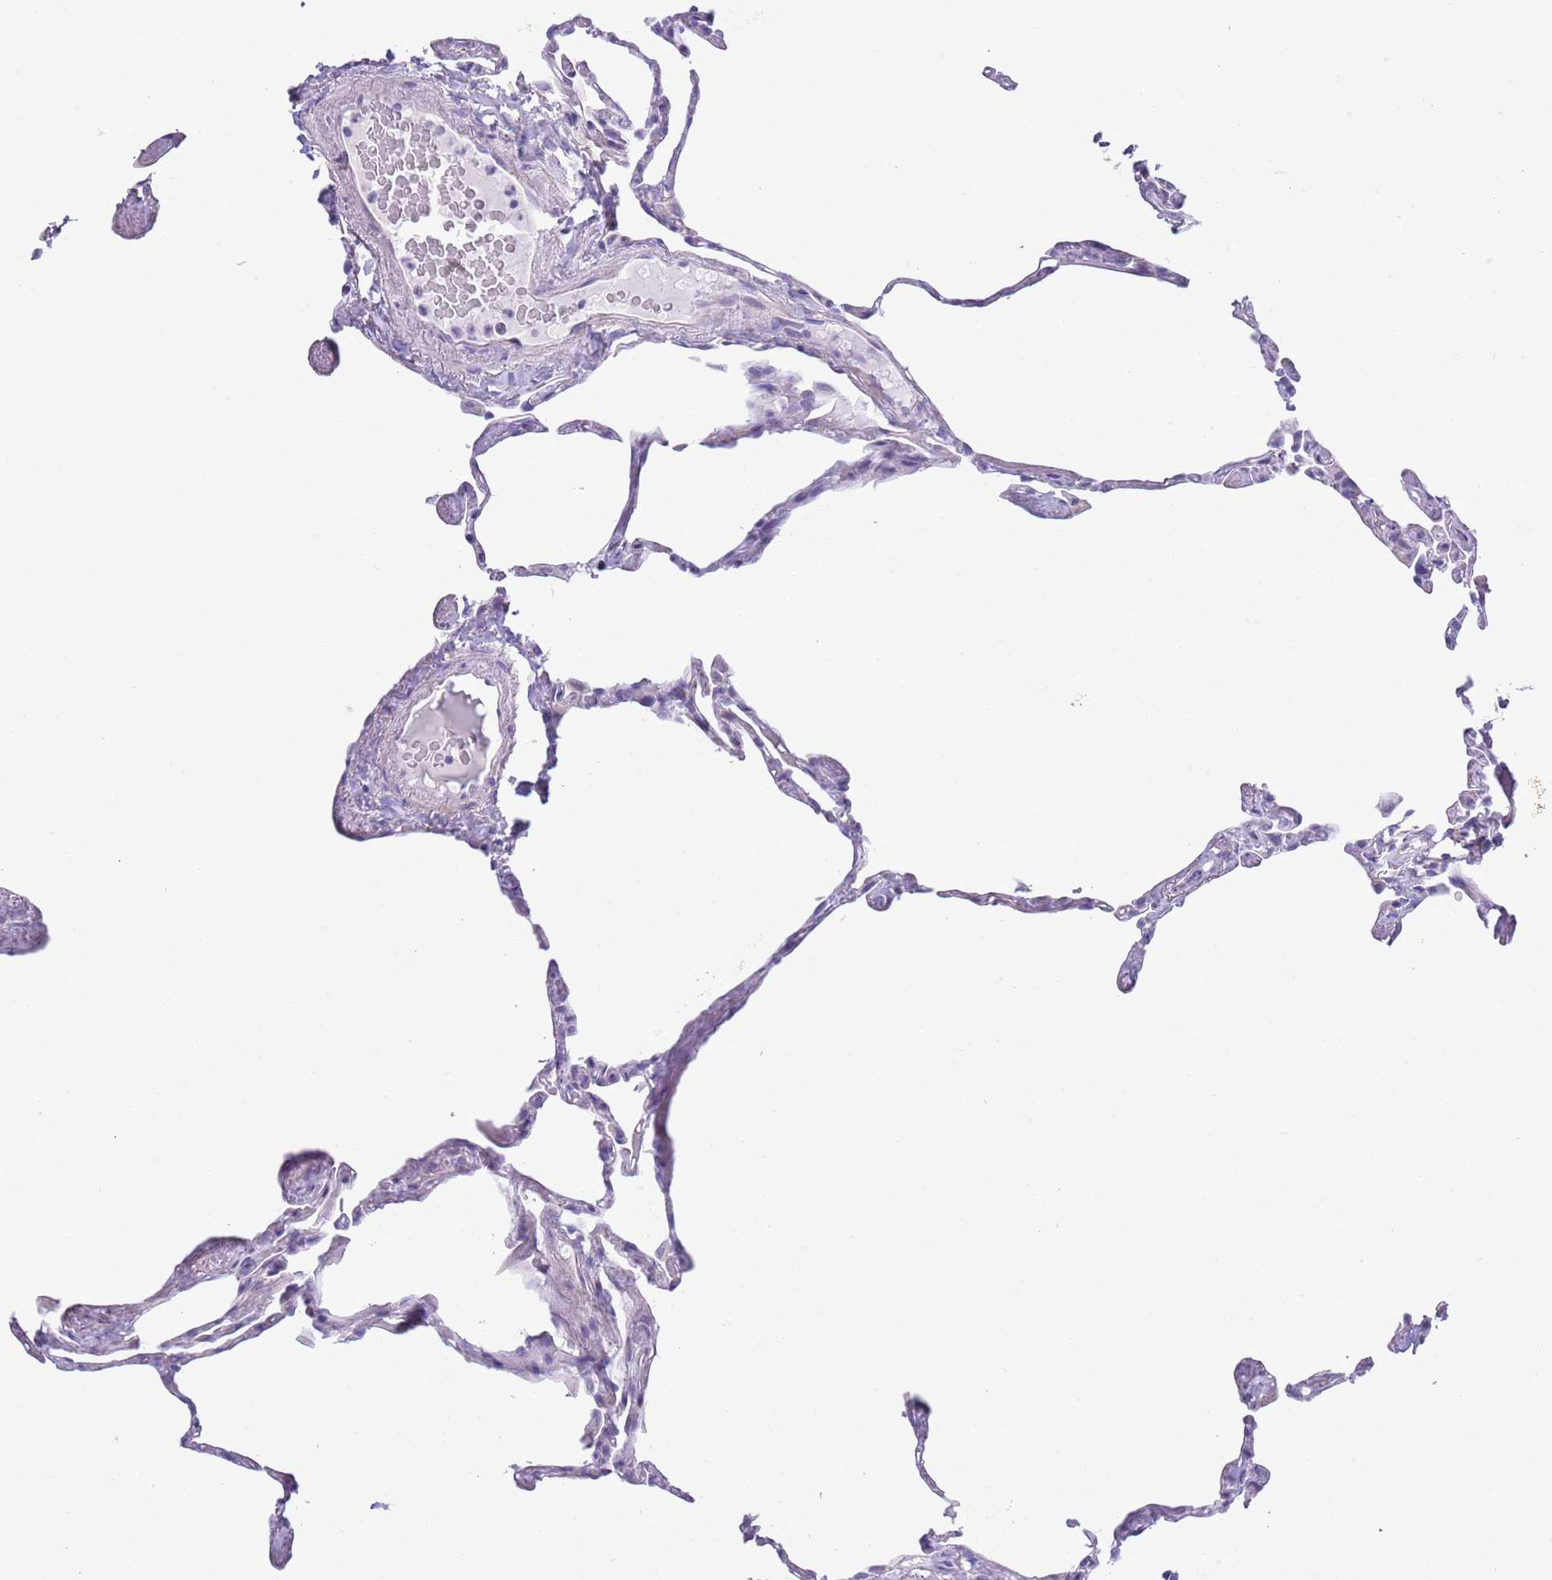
{"staining": {"intensity": "negative", "quantity": "none", "location": "none"}, "tissue": "lung", "cell_type": "Alveolar cells", "image_type": "normal", "snomed": [{"axis": "morphology", "description": "Normal tissue, NOS"}, {"axis": "topography", "description": "Lung"}], "caption": "Alveolar cells show no significant protein staining in normal lung. Brightfield microscopy of IHC stained with DAB (3,3'-diaminobenzidine) (brown) and hematoxylin (blue), captured at high magnification.", "gene": "MOCOS", "patient": {"sex": "male", "age": 65}}